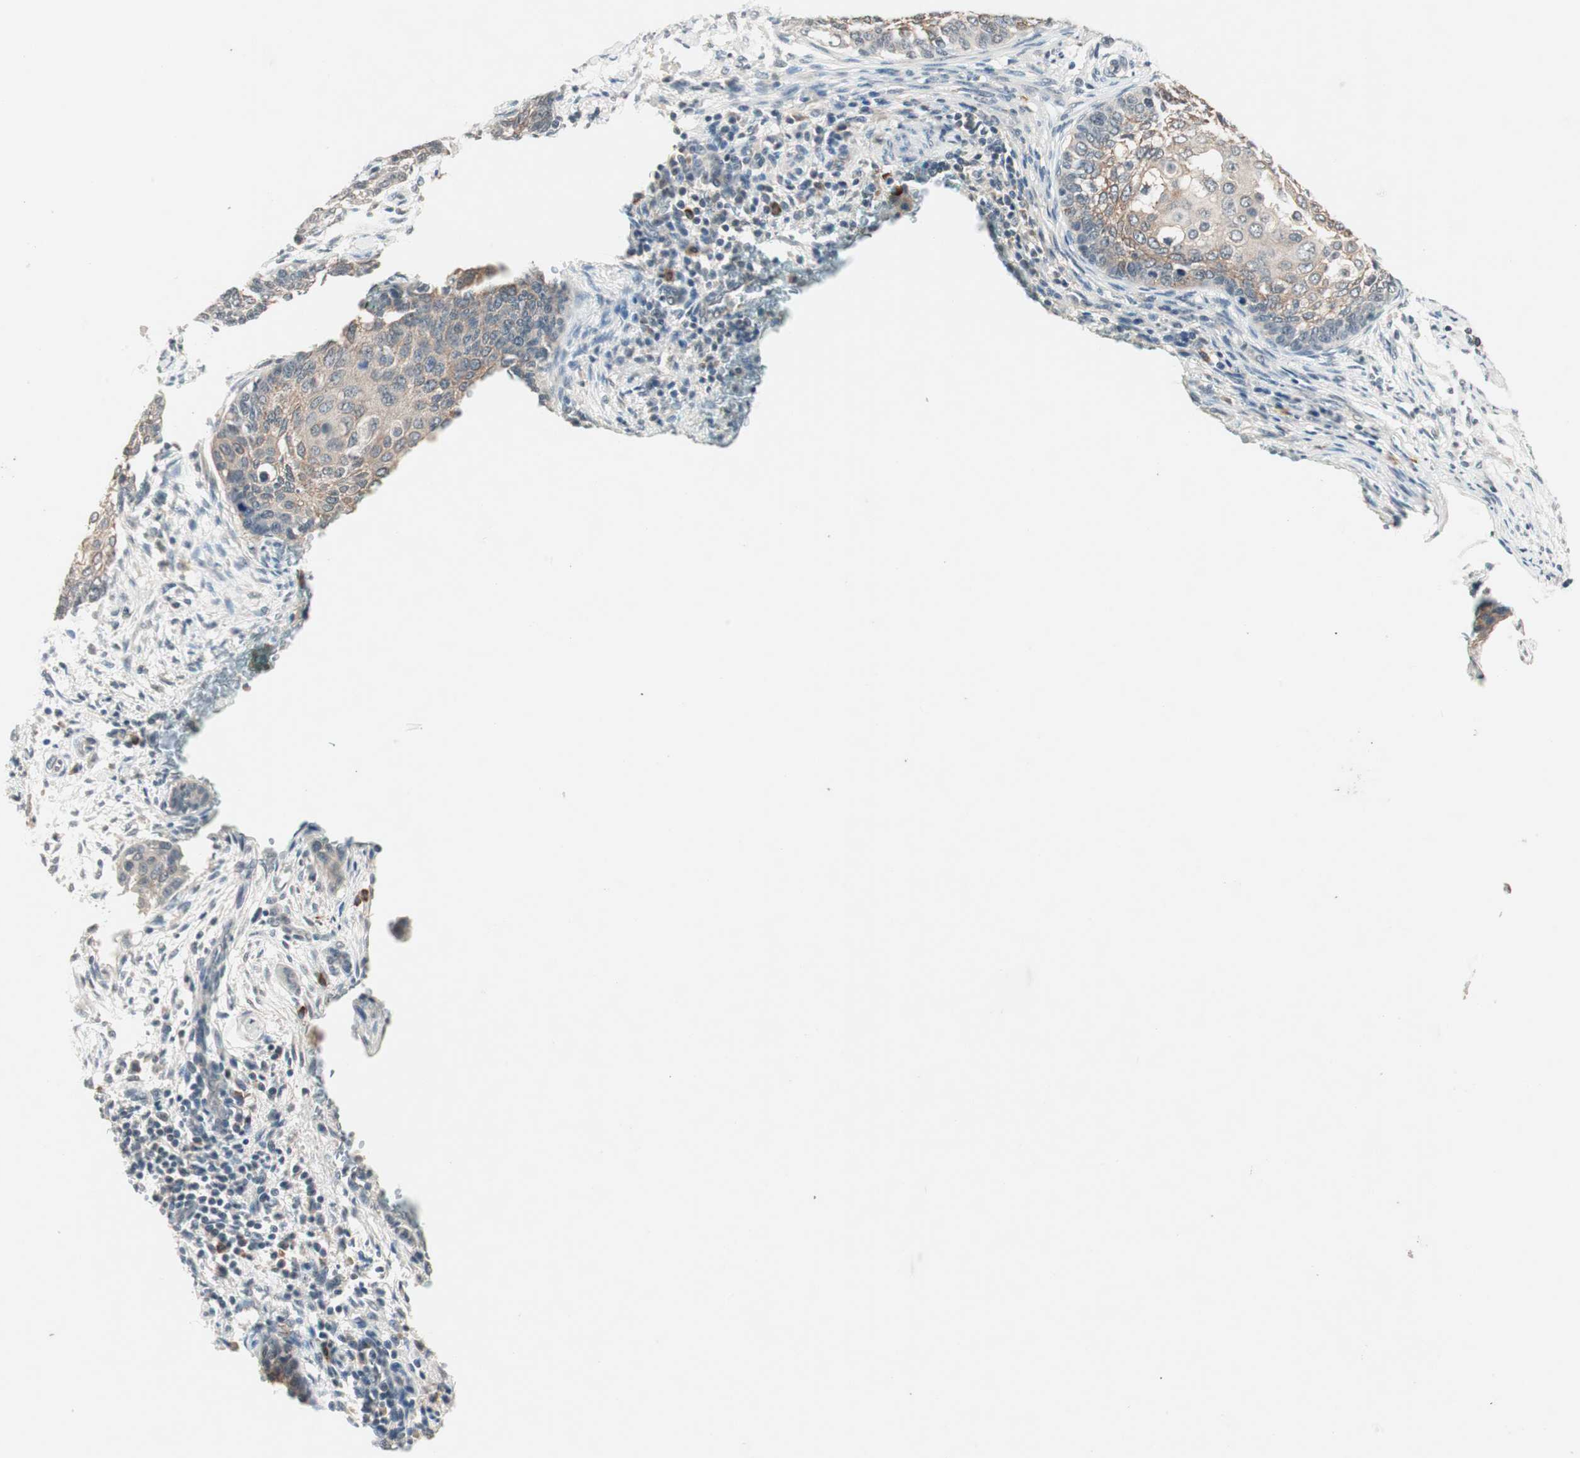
{"staining": {"intensity": "weak", "quantity": "25%-75%", "location": "cytoplasmic/membranous"}, "tissue": "cervical cancer", "cell_type": "Tumor cells", "image_type": "cancer", "snomed": [{"axis": "morphology", "description": "Squamous cell carcinoma, NOS"}, {"axis": "topography", "description": "Cervix"}], "caption": "Cervical squamous cell carcinoma stained with immunohistochemistry reveals weak cytoplasmic/membranous staining in about 25%-75% of tumor cells.", "gene": "NFRKB", "patient": {"sex": "female", "age": 33}}